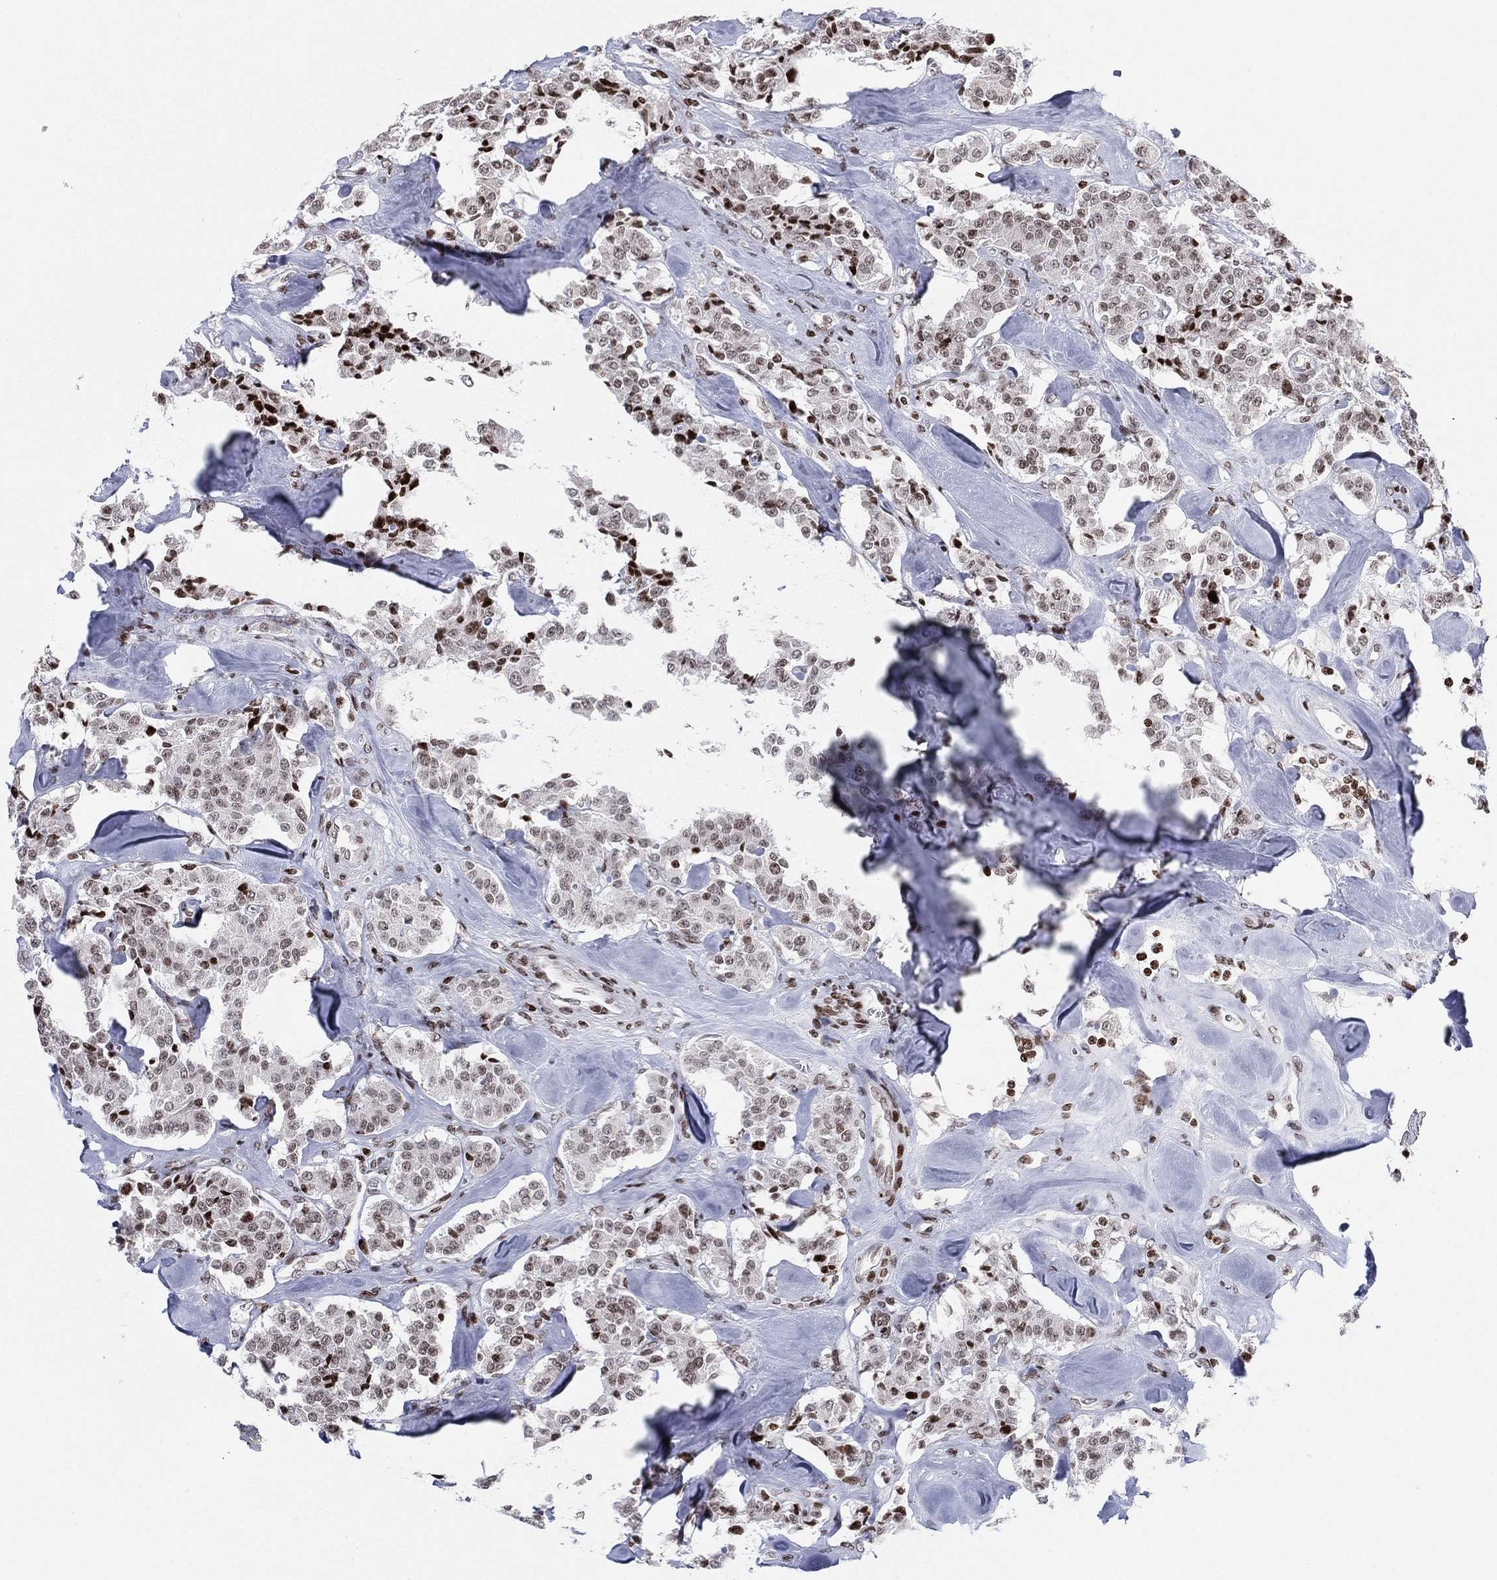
{"staining": {"intensity": "strong", "quantity": "<25%", "location": "nuclear"}, "tissue": "carcinoid", "cell_type": "Tumor cells", "image_type": "cancer", "snomed": [{"axis": "morphology", "description": "Carcinoid, malignant, NOS"}, {"axis": "topography", "description": "Pancreas"}], "caption": "High-magnification brightfield microscopy of carcinoid (malignant) stained with DAB (3,3'-diaminobenzidine) (brown) and counterstained with hematoxylin (blue). tumor cells exhibit strong nuclear positivity is seen in about<25% of cells.", "gene": "MFSD14A", "patient": {"sex": "male", "age": 41}}